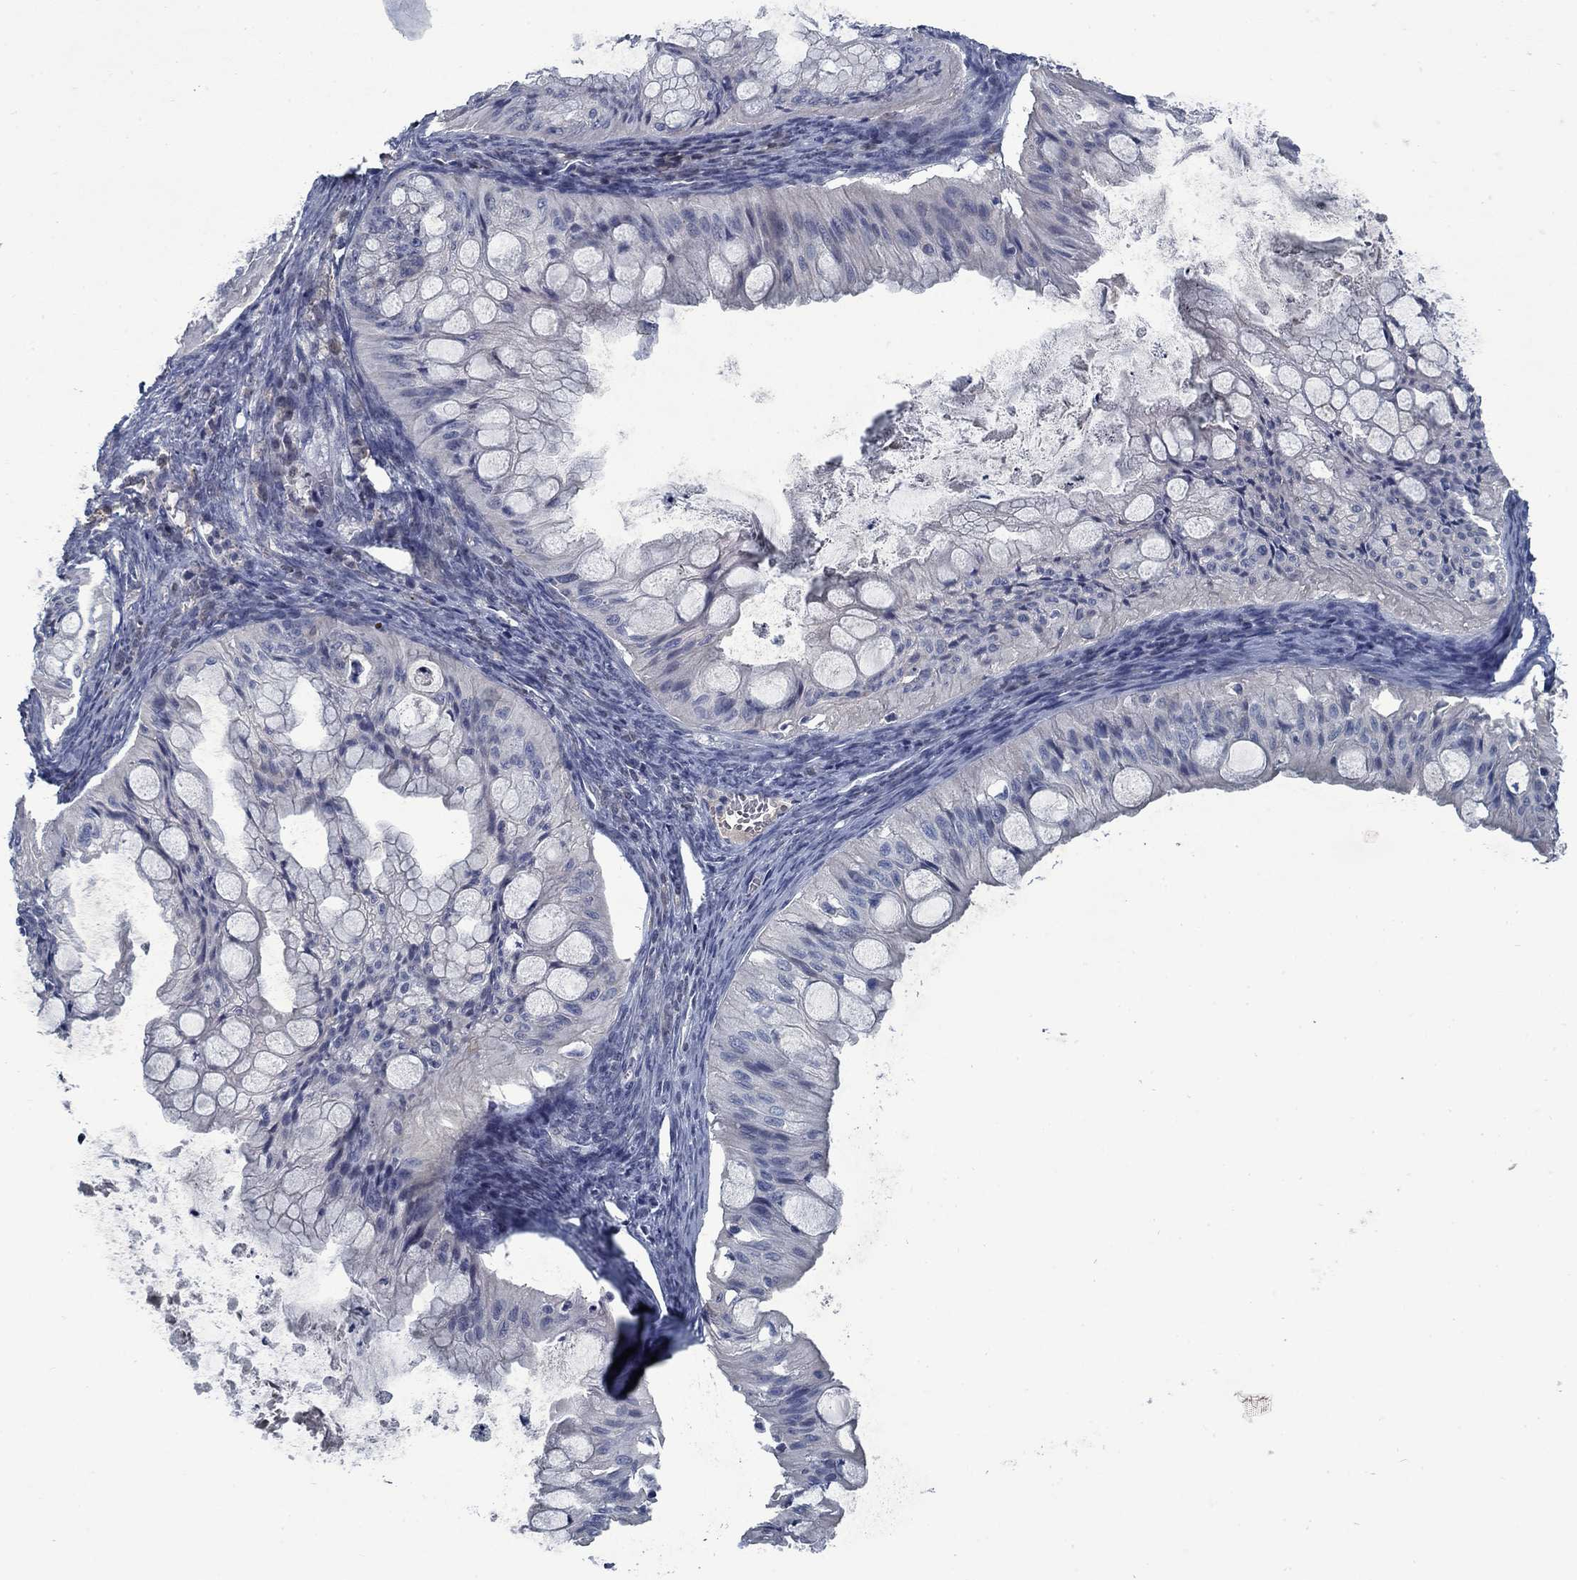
{"staining": {"intensity": "negative", "quantity": "none", "location": "none"}, "tissue": "ovarian cancer", "cell_type": "Tumor cells", "image_type": "cancer", "snomed": [{"axis": "morphology", "description": "Cystadenocarcinoma, mucinous, NOS"}, {"axis": "topography", "description": "Ovary"}], "caption": "DAB immunohistochemical staining of ovarian cancer (mucinous cystadenocarcinoma) reveals no significant expression in tumor cells.", "gene": "PNMA8A", "patient": {"sex": "female", "age": 57}}